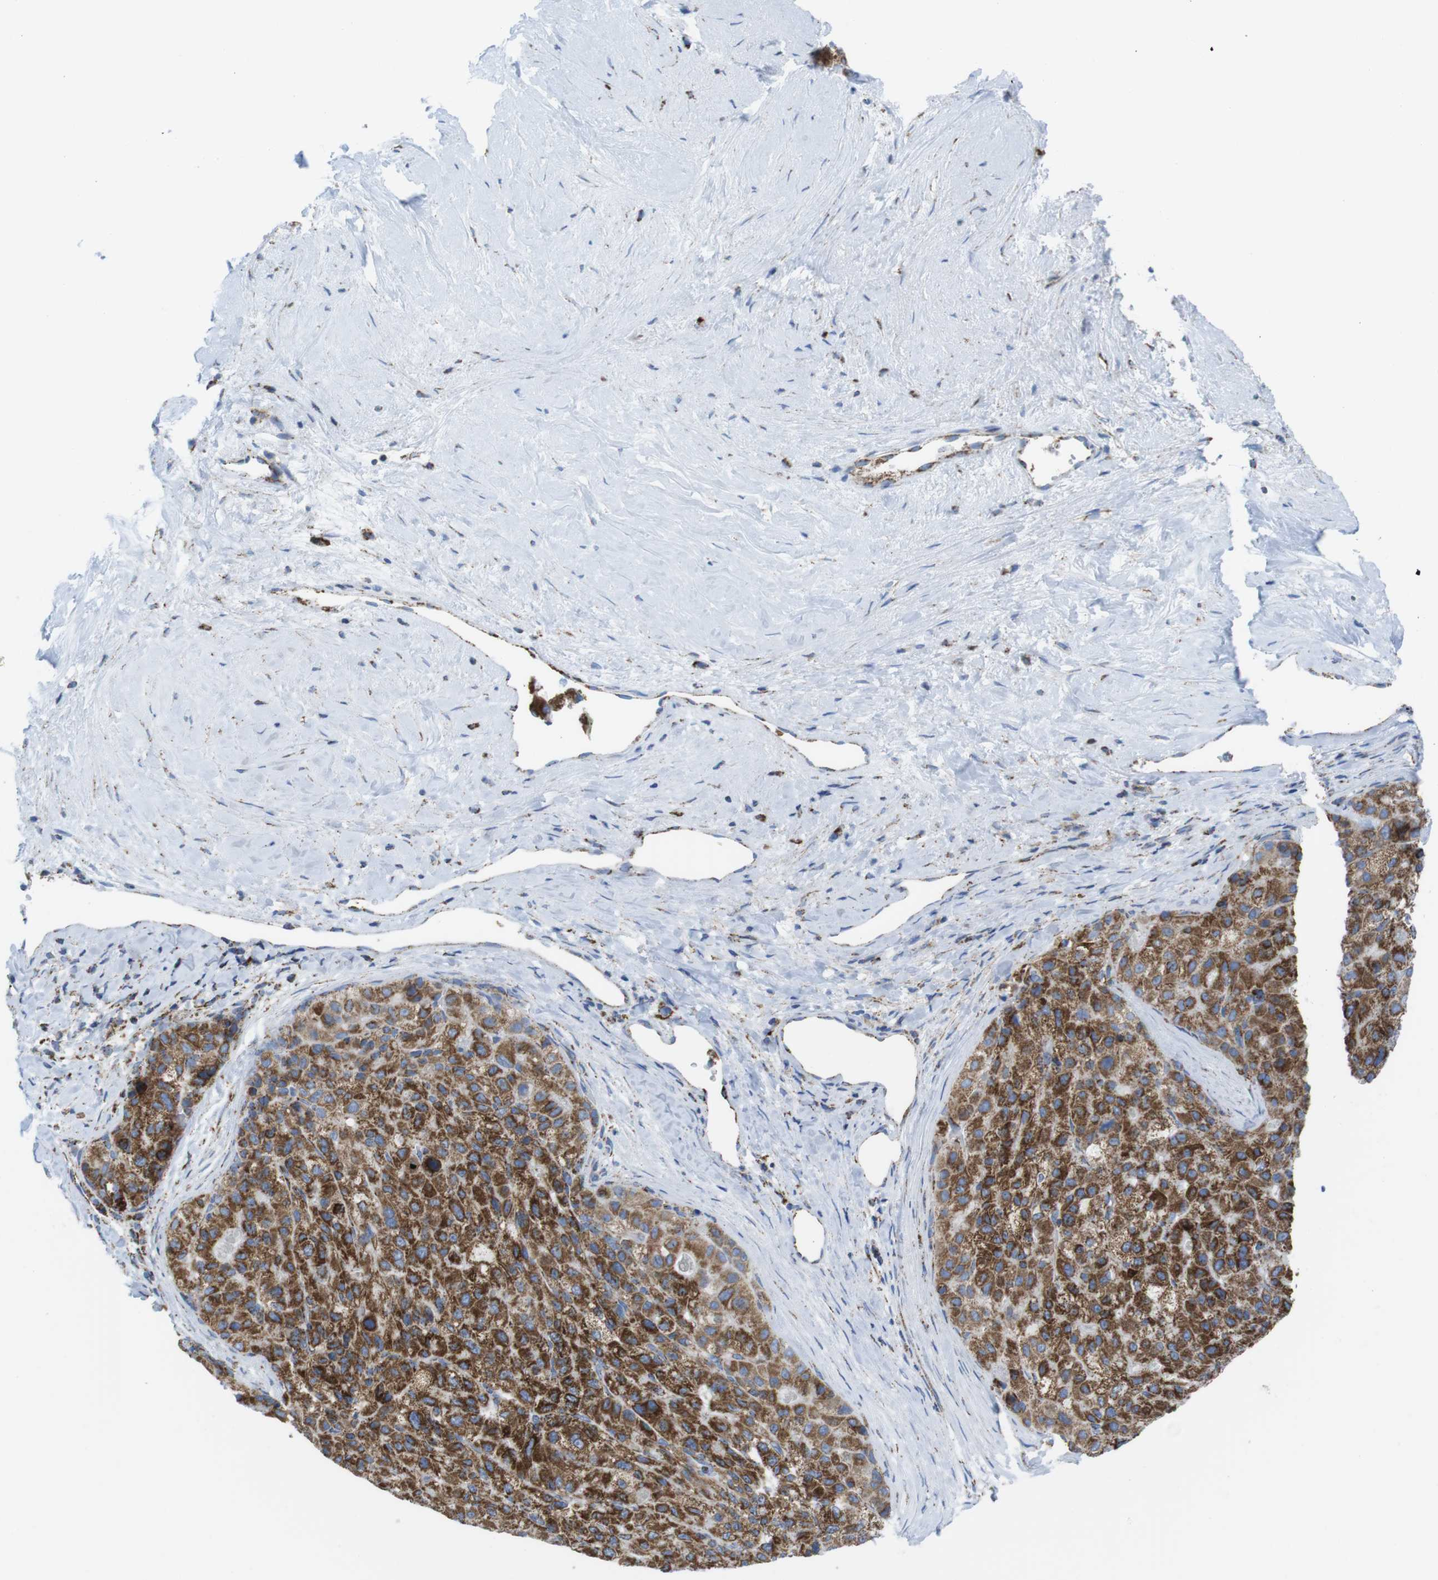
{"staining": {"intensity": "strong", "quantity": ">75%", "location": "cytoplasmic/membranous"}, "tissue": "liver cancer", "cell_type": "Tumor cells", "image_type": "cancer", "snomed": [{"axis": "morphology", "description": "Carcinoma, Hepatocellular, NOS"}, {"axis": "topography", "description": "Liver"}], "caption": "This histopathology image demonstrates immunohistochemistry (IHC) staining of liver hepatocellular carcinoma, with high strong cytoplasmic/membranous staining in approximately >75% of tumor cells.", "gene": "ATP5PO", "patient": {"sex": "male", "age": 80}}